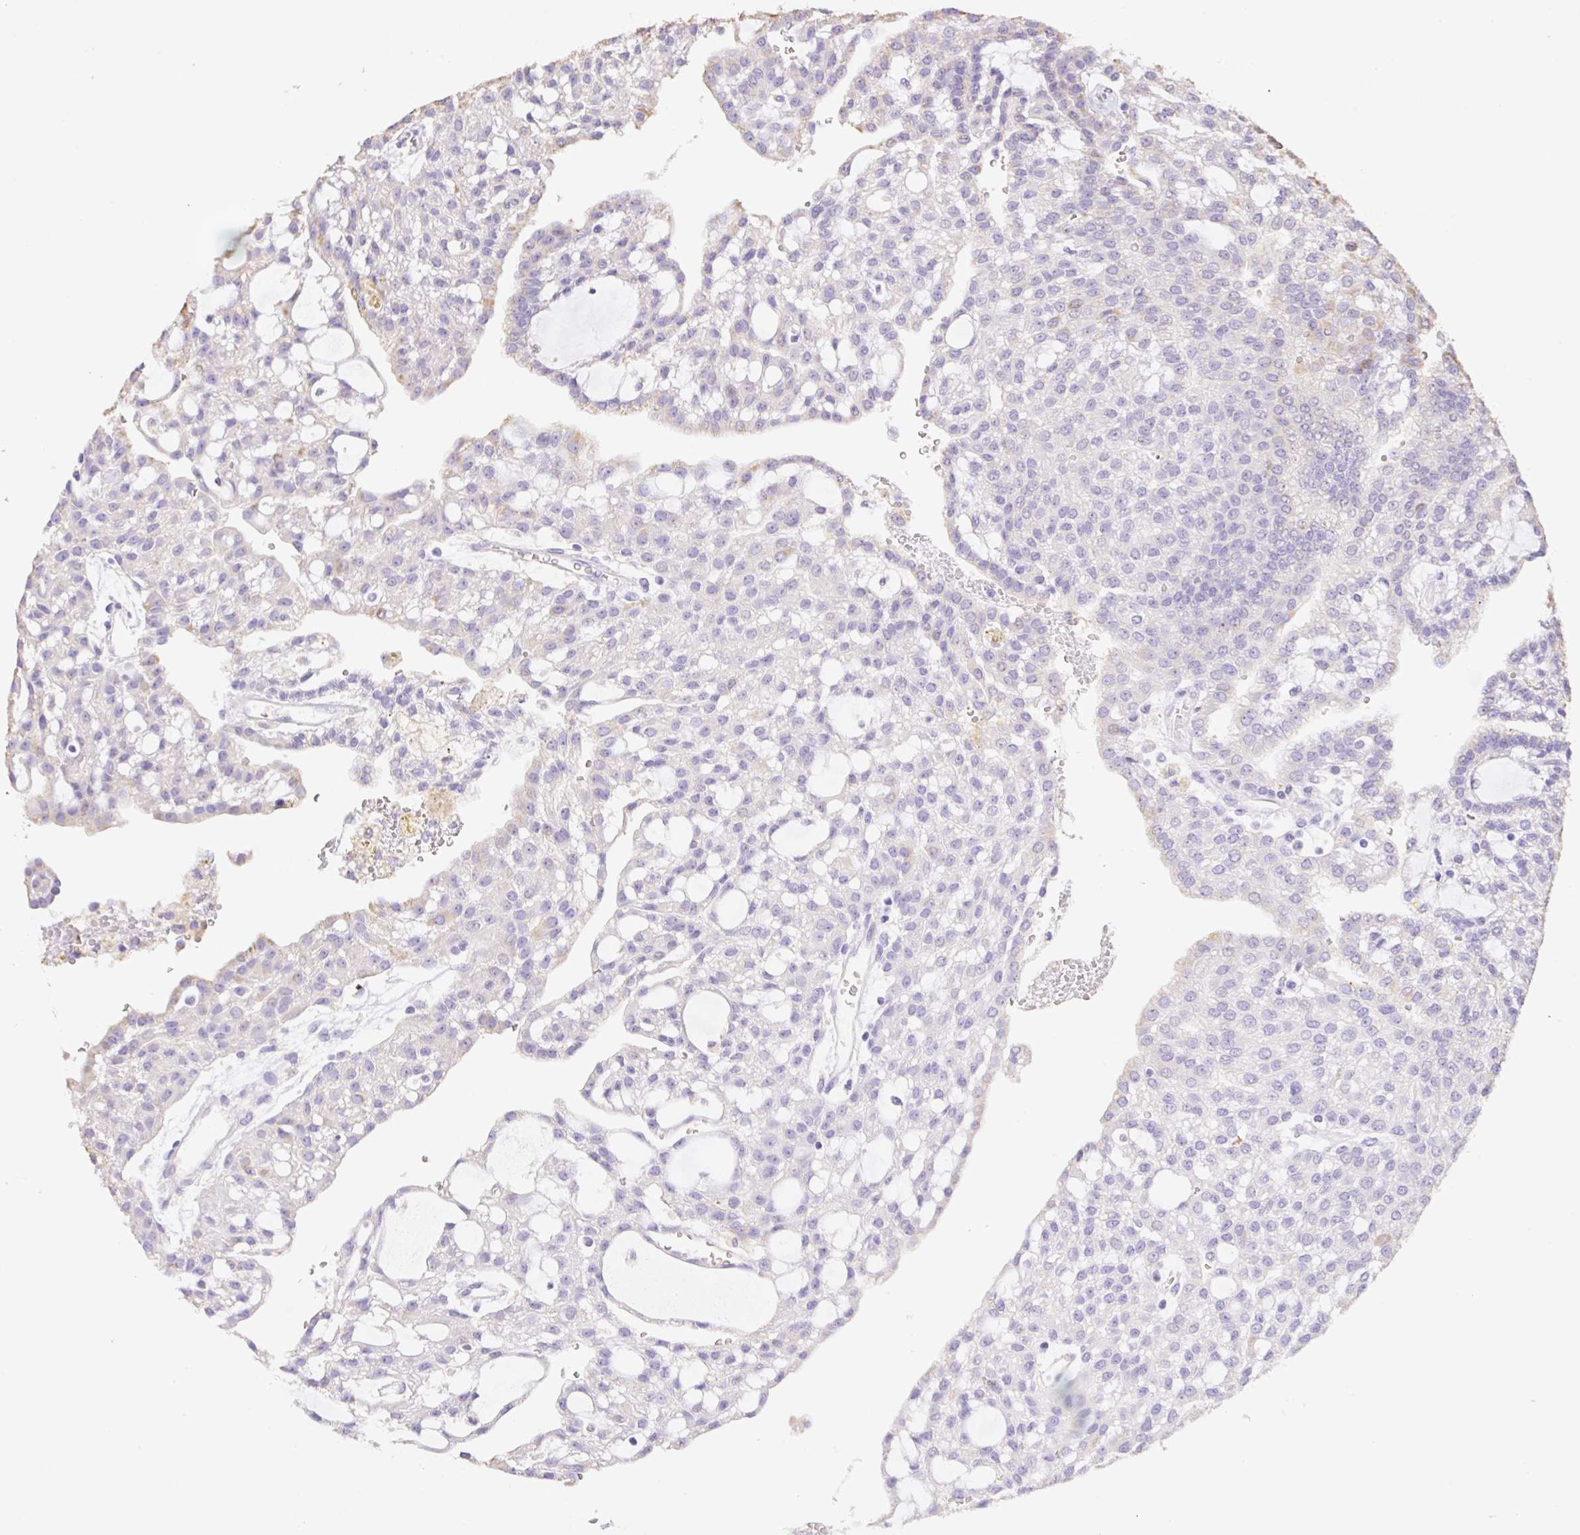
{"staining": {"intensity": "negative", "quantity": "none", "location": "none"}, "tissue": "renal cancer", "cell_type": "Tumor cells", "image_type": "cancer", "snomed": [{"axis": "morphology", "description": "Adenocarcinoma, NOS"}, {"axis": "topography", "description": "Kidney"}], "caption": "High power microscopy histopathology image of an IHC image of renal cancer, revealing no significant expression in tumor cells.", "gene": "COPZ2", "patient": {"sex": "male", "age": 63}}